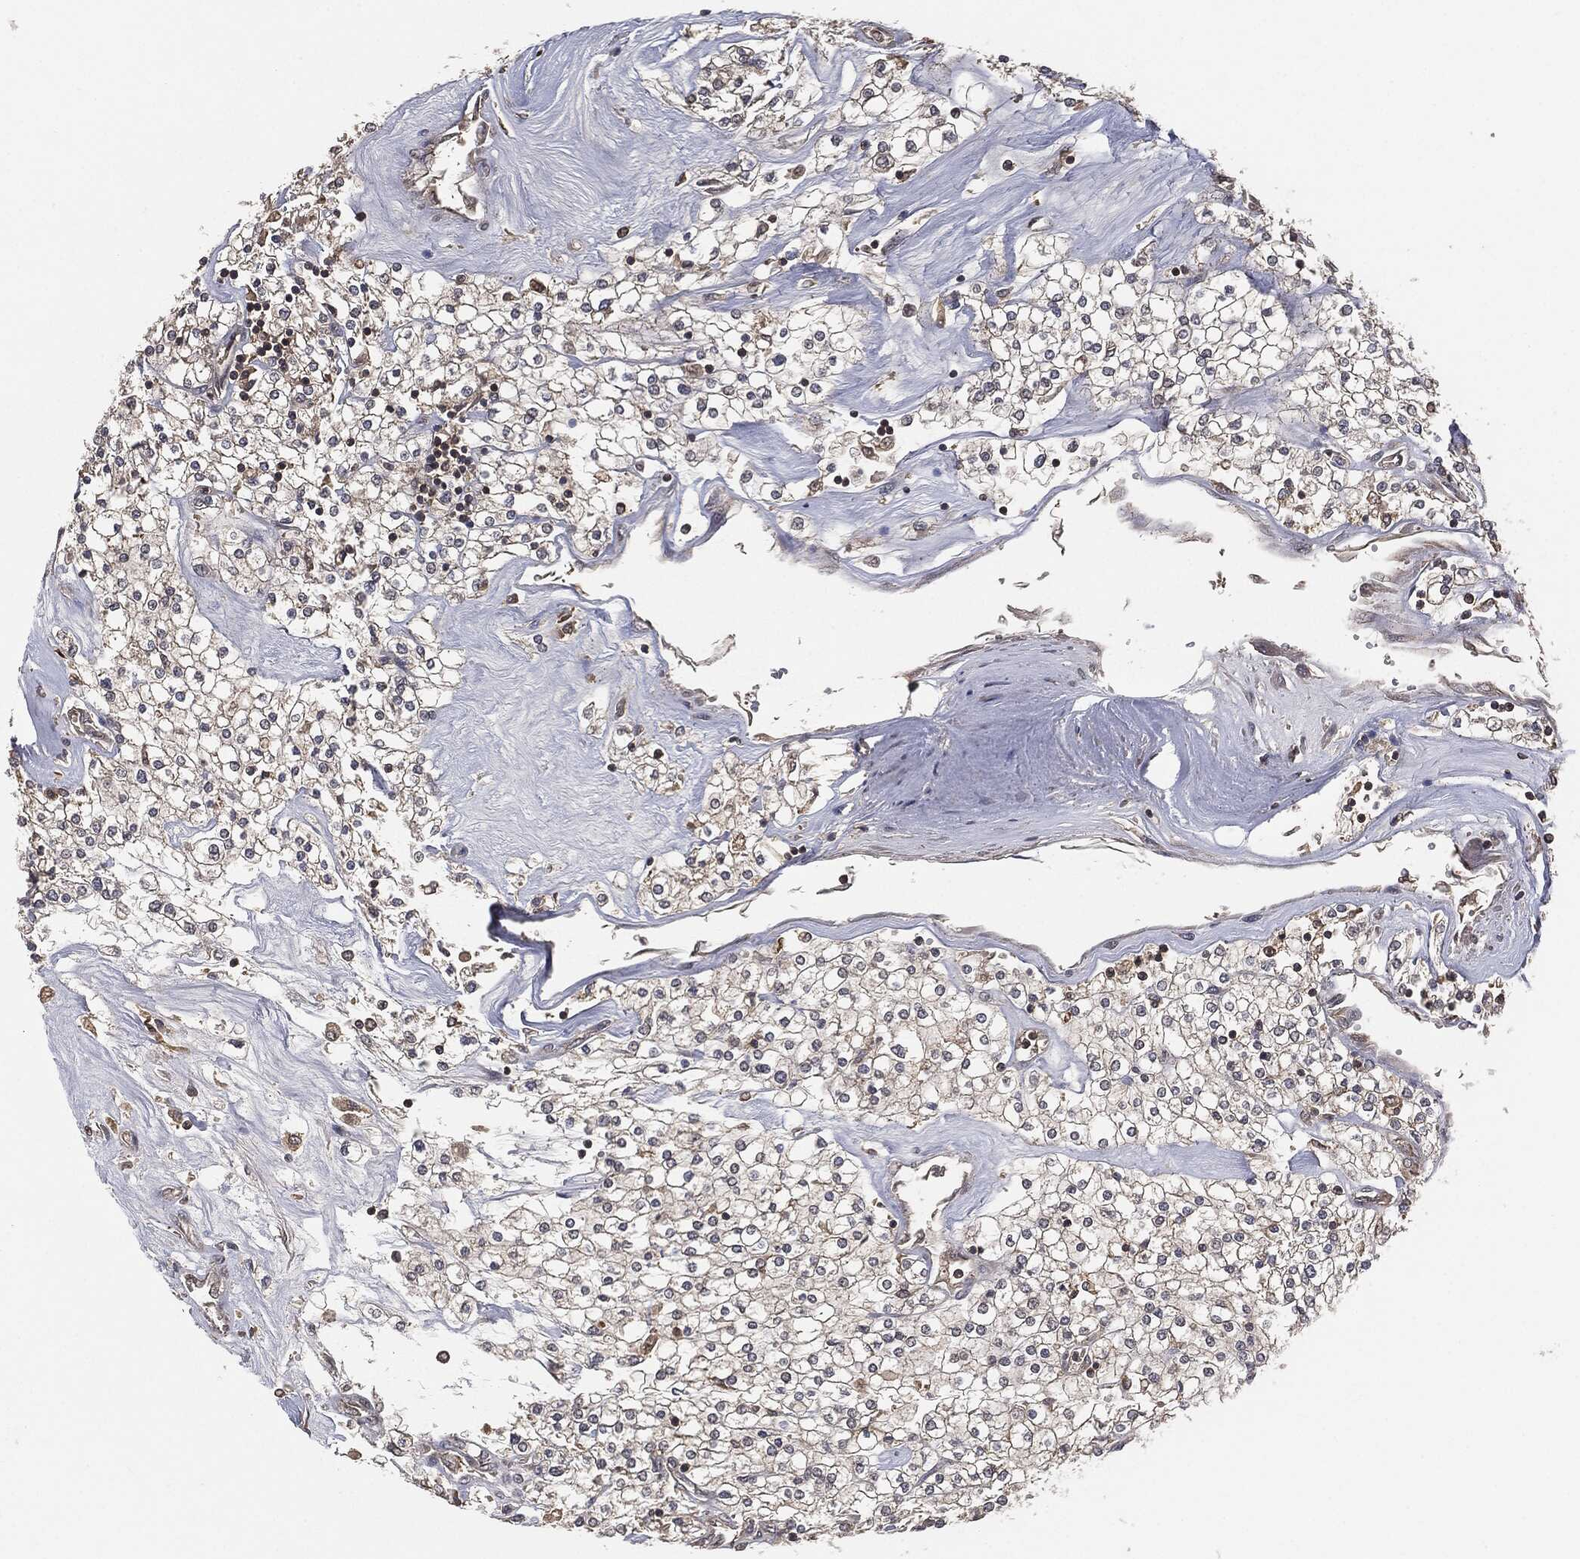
{"staining": {"intensity": "negative", "quantity": "none", "location": "none"}, "tissue": "renal cancer", "cell_type": "Tumor cells", "image_type": "cancer", "snomed": [{"axis": "morphology", "description": "Adenocarcinoma, NOS"}, {"axis": "topography", "description": "Kidney"}], "caption": "High magnification brightfield microscopy of renal adenocarcinoma stained with DAB (brown) and counterstained with hematoxylin (blue): tumor cells show no significant positivity.", "gene": "ERBIN", "patient": {"sex": "male", "age": 80}}